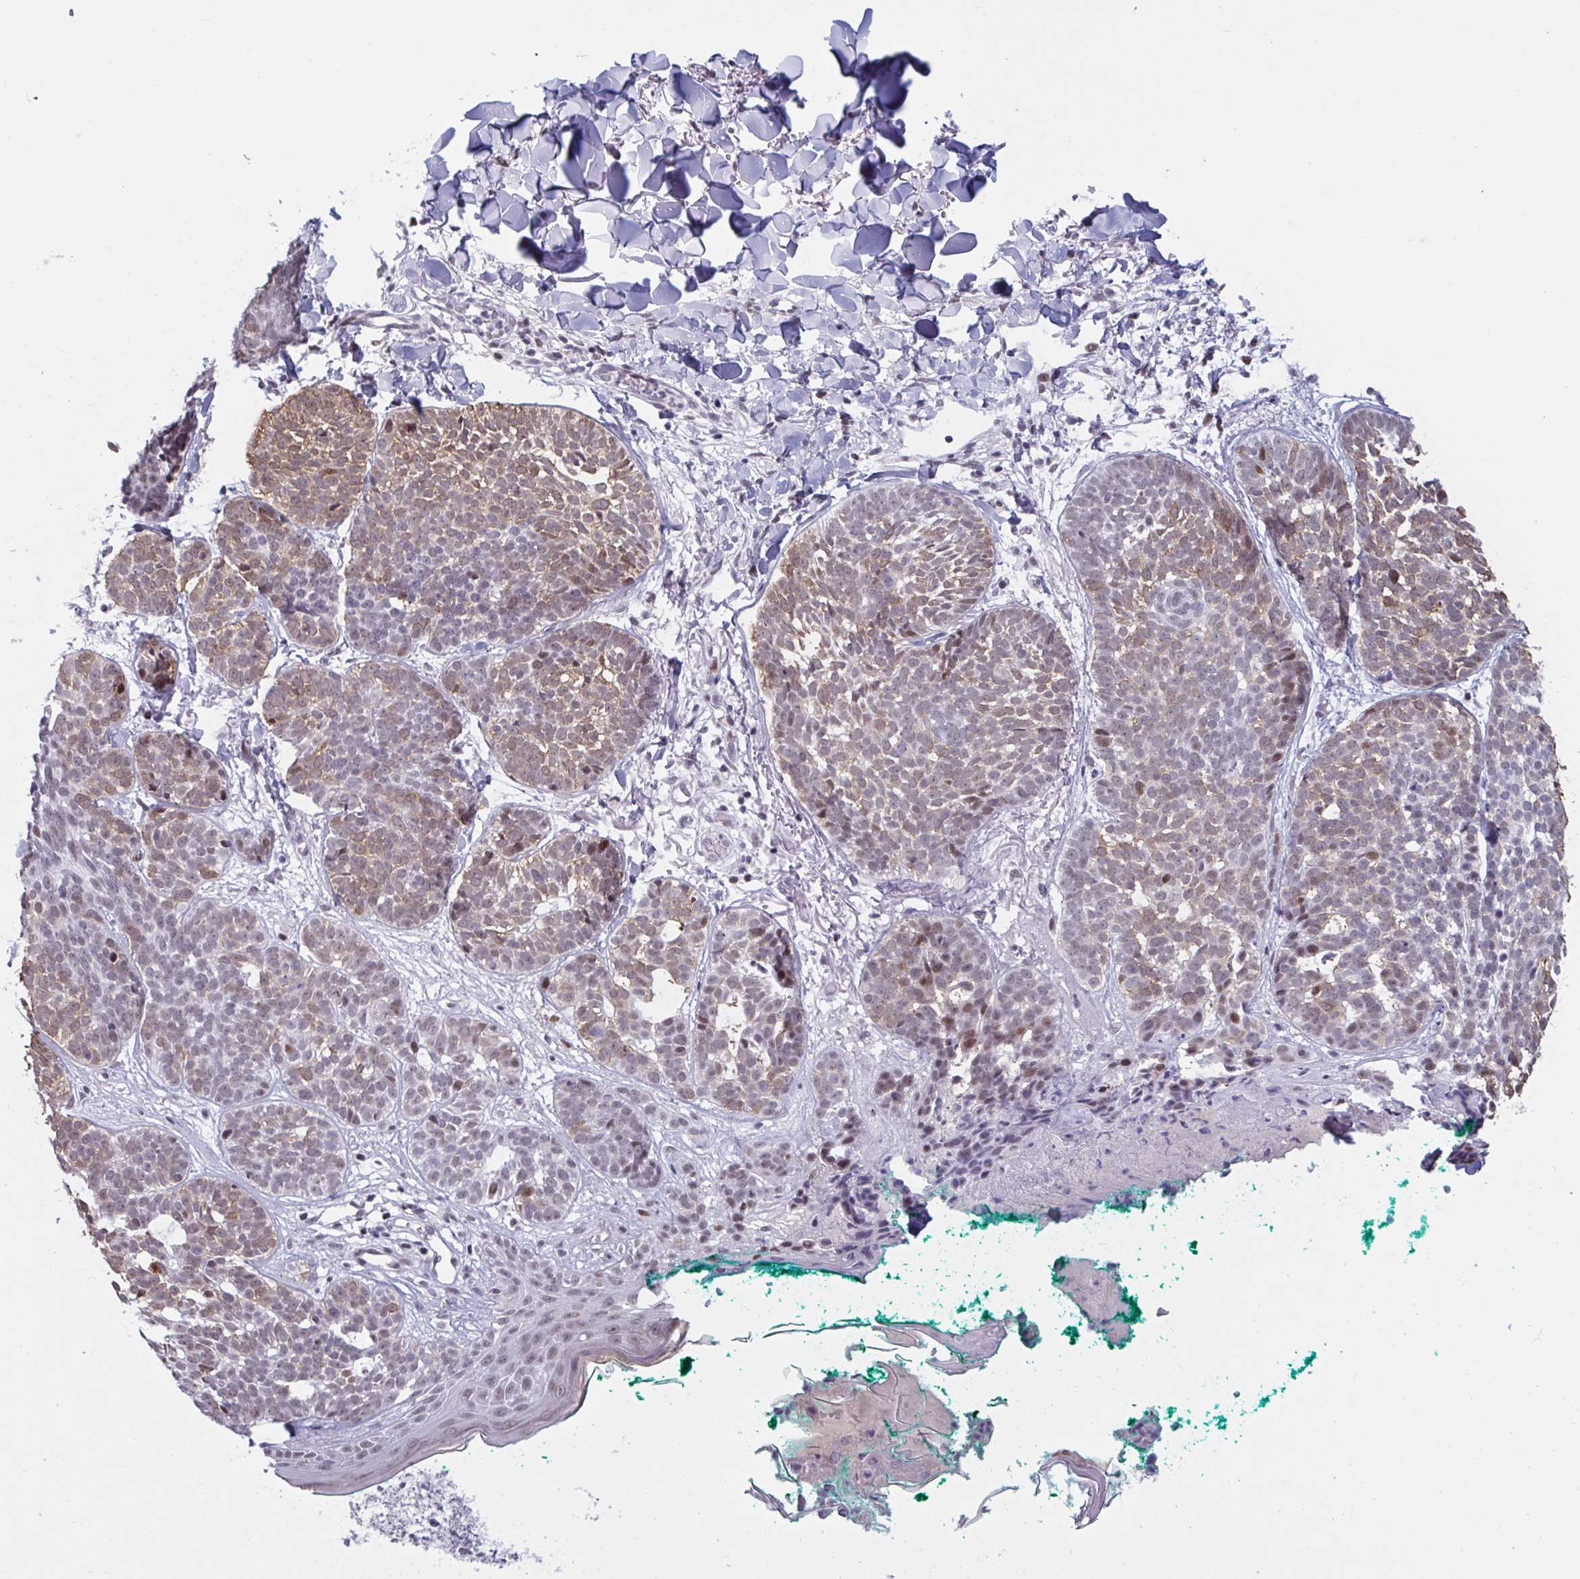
{"staining": {"intensity": "moderate", "quantity": "25%-75%", "location": "cytoplasmic/membranous,nuclear"}, "tissue": "skin cancer", "cell_type": "Tumor cells", "image_type": "cancer", "snomed": [{"axis": "morphology", "description": "Basal cell carcinoma"}, {"axis": "topography", "description": "Skin"}, {"axis": "topography", "description": "Skin of neck"}, {"axis": "topography", "description": "Skin of shoulder"}, {"axis": "topography", "description": "Skin of back"}], "caption": "Skin basal cell carcinoma was stained to show a protein in brown. There is medium levels of moderate cytoplasmic/membranous and nuclear expression in approximately 25%-75% of tumor cells. The staining was performed using DAB to visualize the protein expression in brown, while the nuclei were stained in blue with hematoxylin (Magnification: 20x).", "gene": "HSD17B6", "patient": {"sex": "male", "age": 80}}